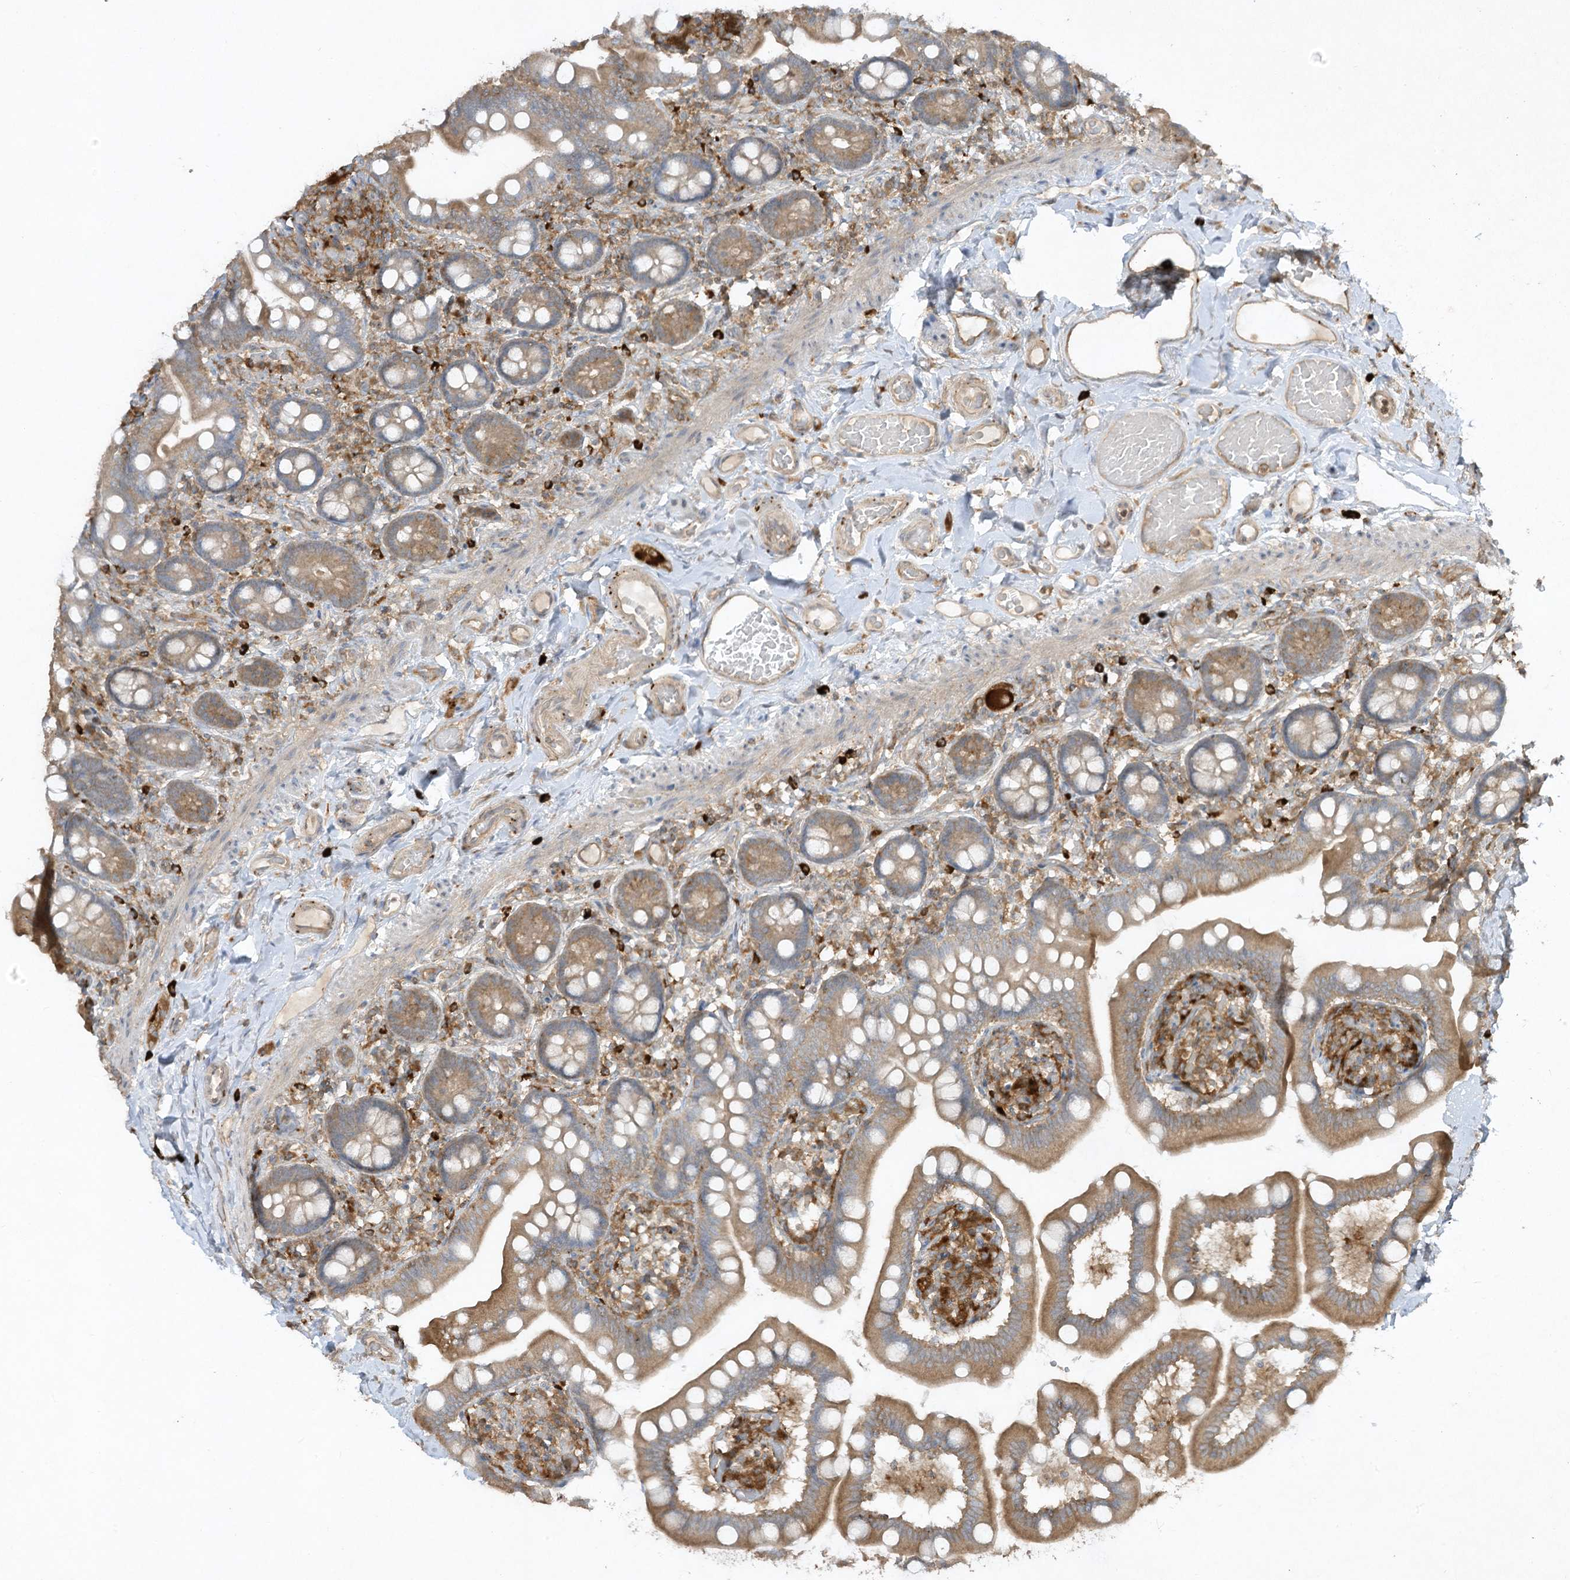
{"staining": {"intensity": "moderate", "quantity": ">75%", "location": "cytoplasmic/membranous"}, "tissue": "small intestine", "cell_type": "Glandular cells", "image_type": "normal", "snomed": [{"axis": "morphology", "description": "Normal tissue, NOS"}, {"axis": "topography", "description": "Small intestine"}], "caption": "Immunohistochemical staining of unremarkable human small intestine exhibits >75% levels of moderate cytoplasmic/membranous protein staining in approximately >75% of glandular cells. The protein is shown in brown color, while the nuclei are stained blue.", "gene": "LDAH", "patient": {"sex": "female", "age": 64}}